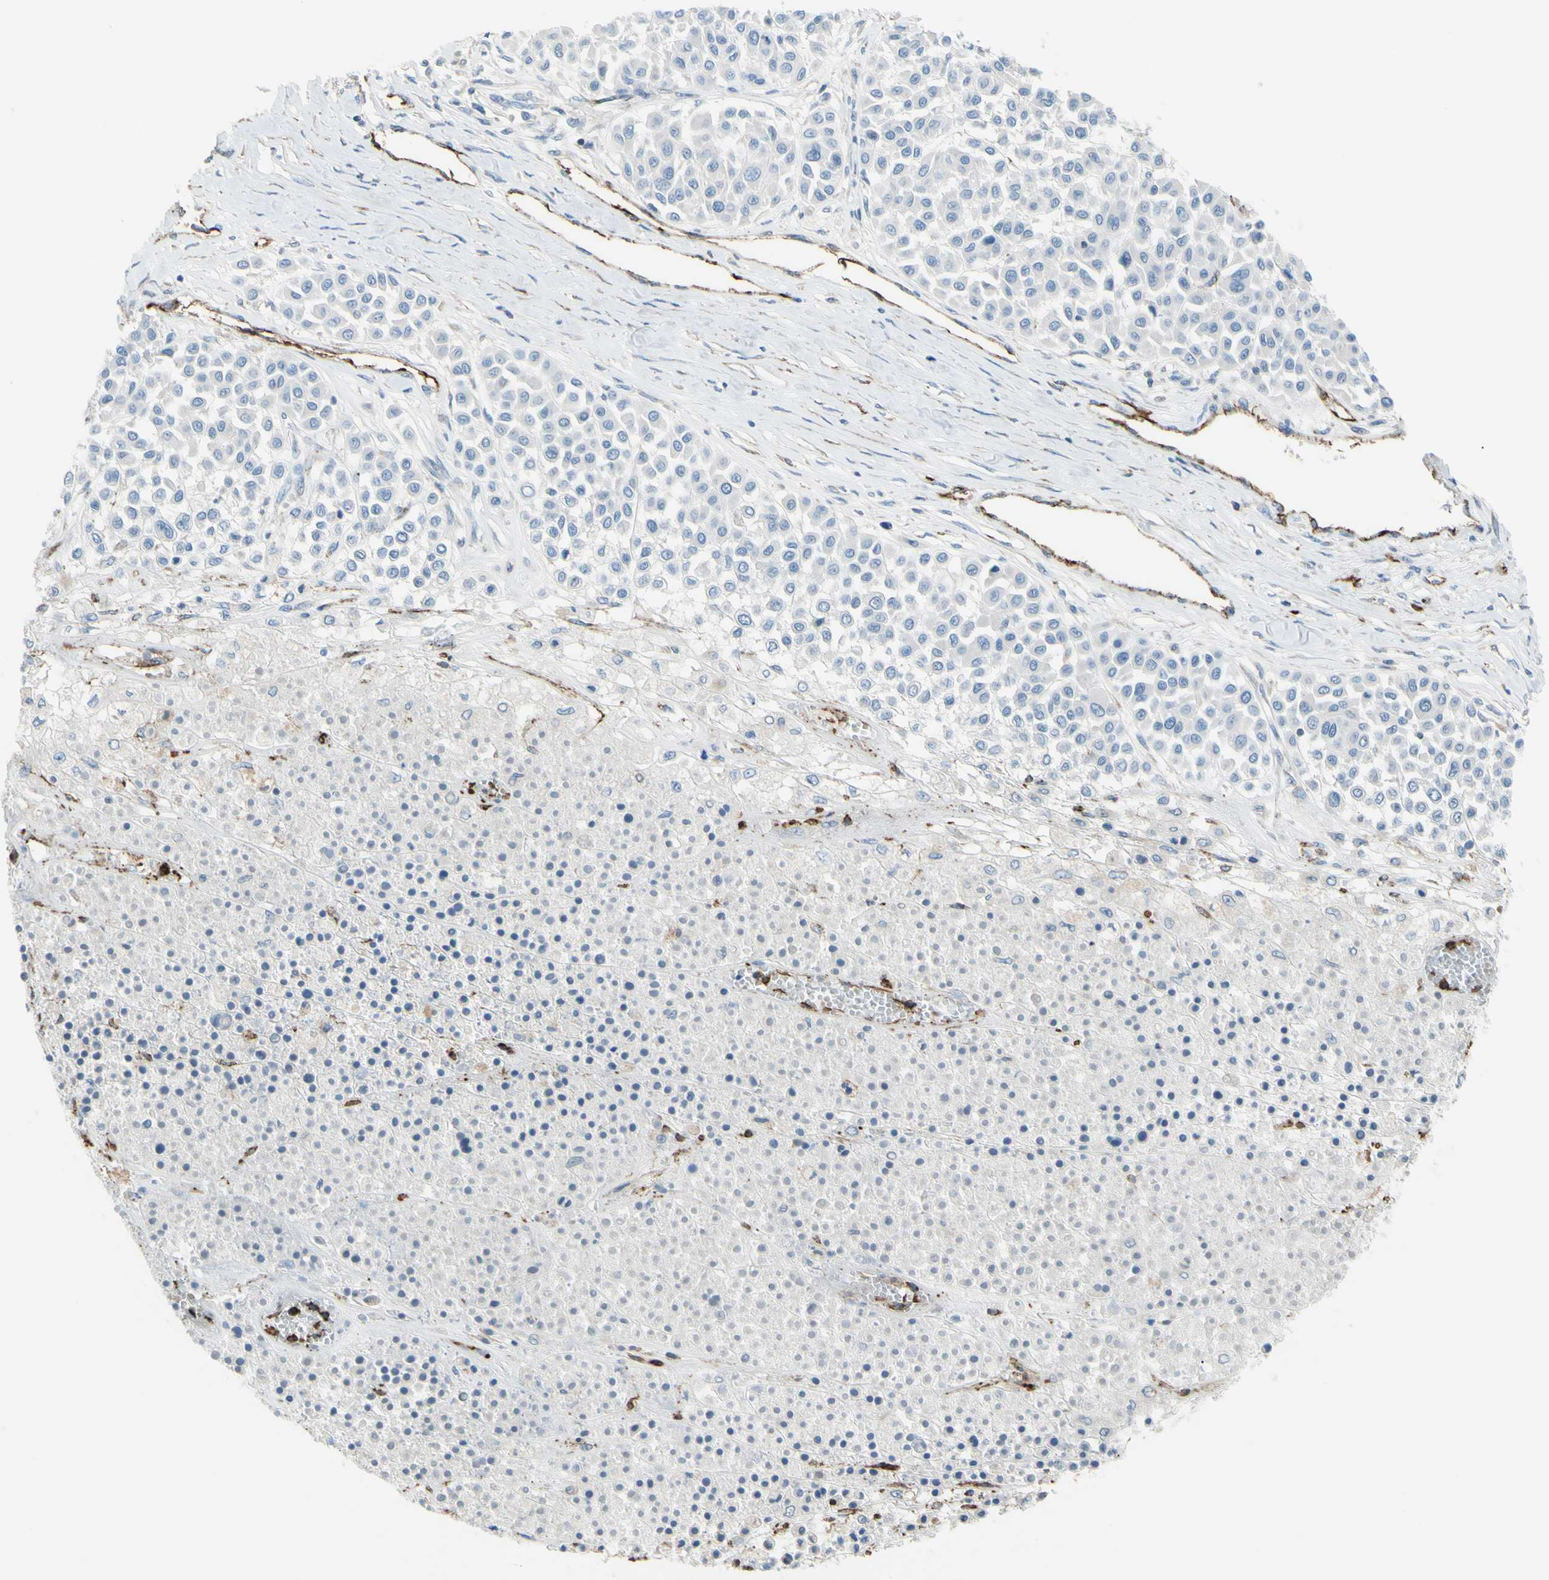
{"staining": {"intensity": "negative", "quantity": "none", "location": "none"}, "tissue": "melanoma", "cell_type": "Tumor cells", "image_type": "cancer", "snomed": [{"axis": "morphology", "description": "Malignant melanoma, Metastatic site"}, {"axis": "topography", "description": "Soft tissue"}], "caption": "High power microscopy photomicrograph of an IHC micrograph of malignant melanoma (metastatic site), revealing no significant staining in tumor cells. The staining was performed using DAB (3,3'-diaminobenzidine) to visualize the protein expression in brown, while the nuclei were stained in blue with hematoxylin (Magnification: 20x).", "gene": "PRRG2", "patient": {"sex": "male", "age": 41}}